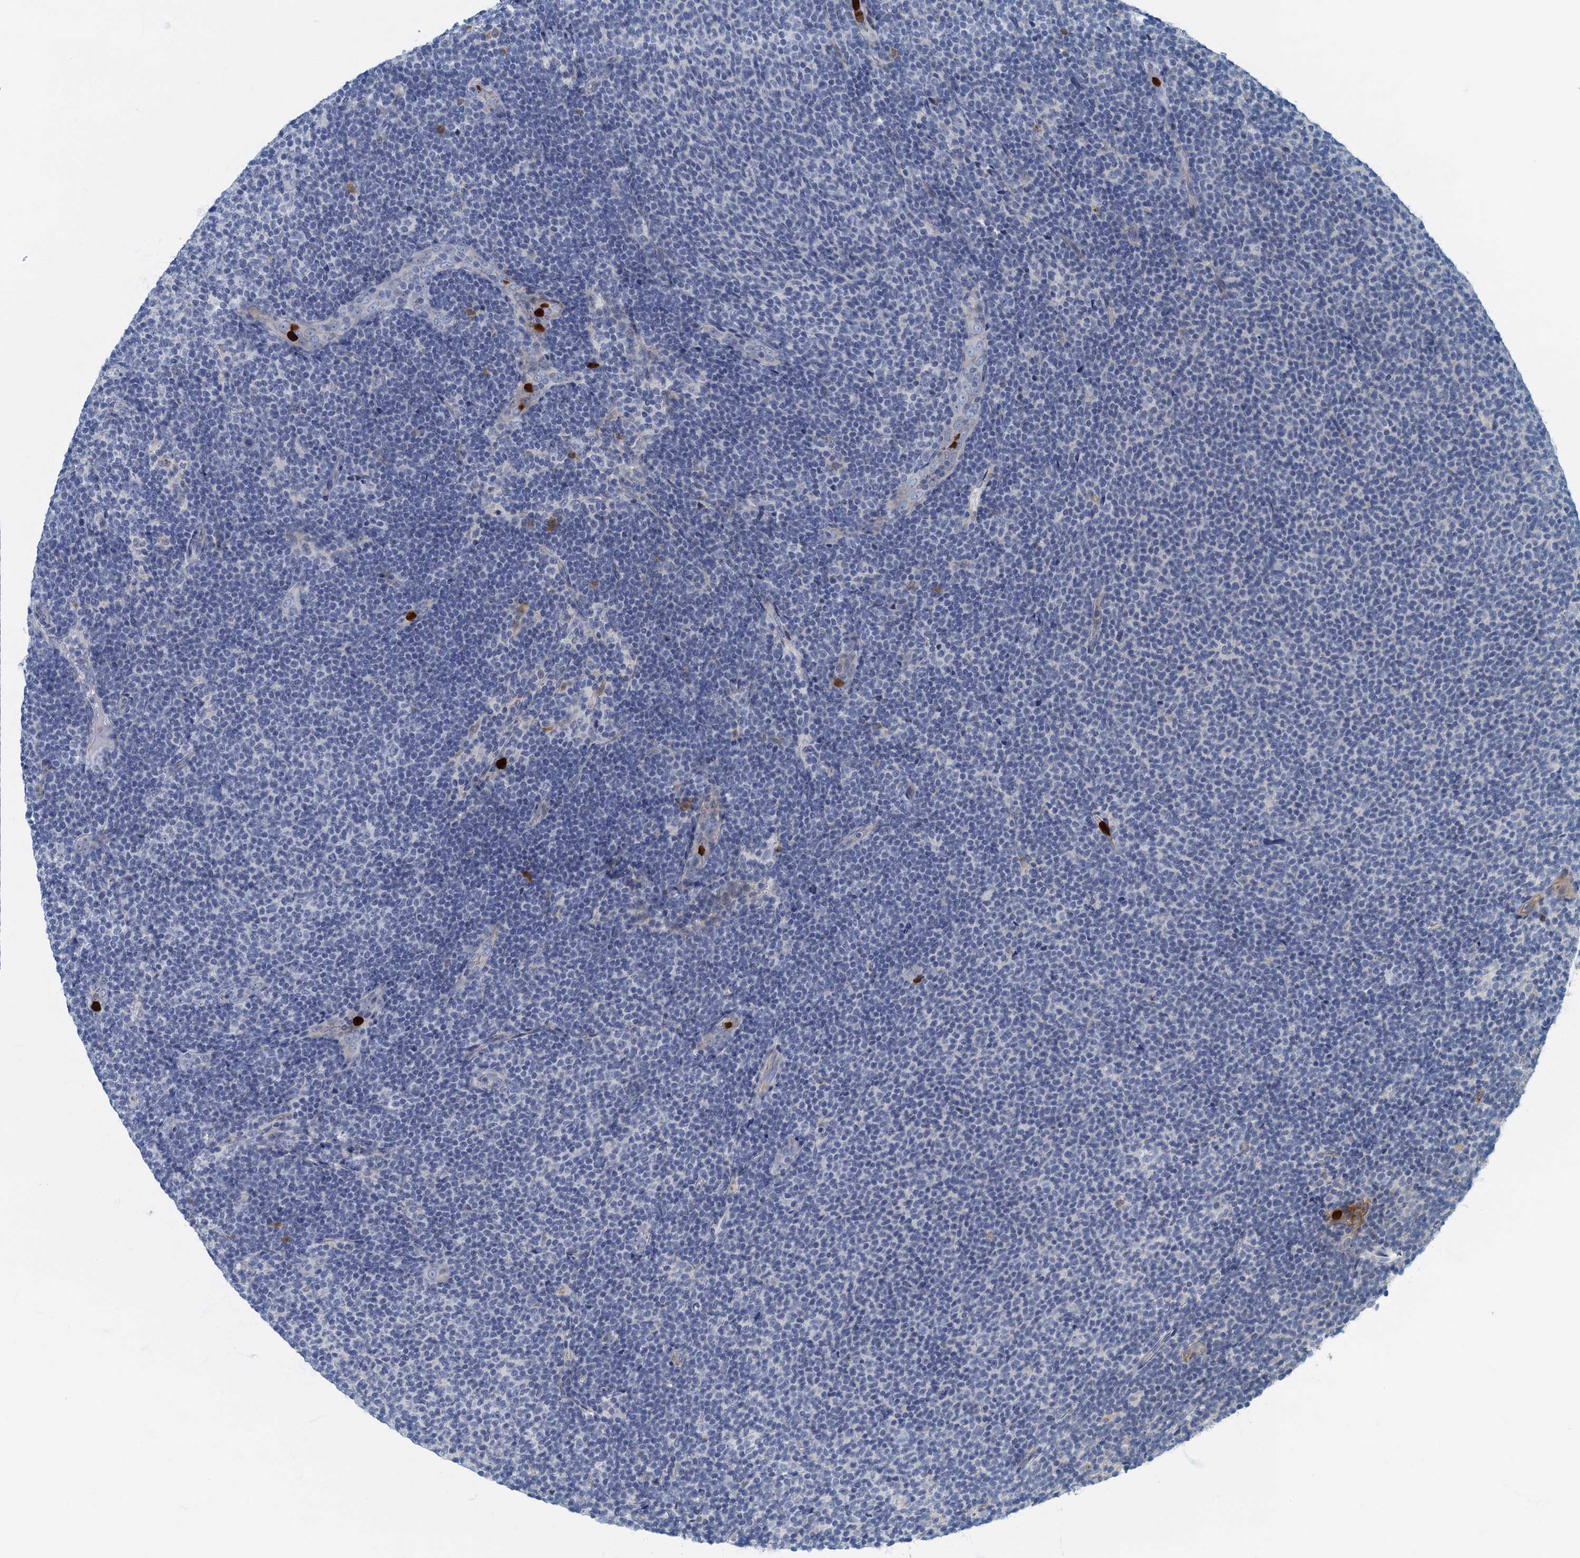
{"staining": {"intensity": "negative", "quantity": "none", "location": "none"}, "tissue": "lymphoma", "cell_type": "Tumor cells", "image_type": "cancer", "snomed": [{"axis": "morphology", "description": "Malignant lymphoma, non-Hodgkin's type, Low grade"}, {"axis": "topography", "description": "Lymph node"}], "caption": "Tumor cells show no significant expression in lymphoma.", "gene": "ANKDD1A", "patient": {"sex": "male", "age": 66}}